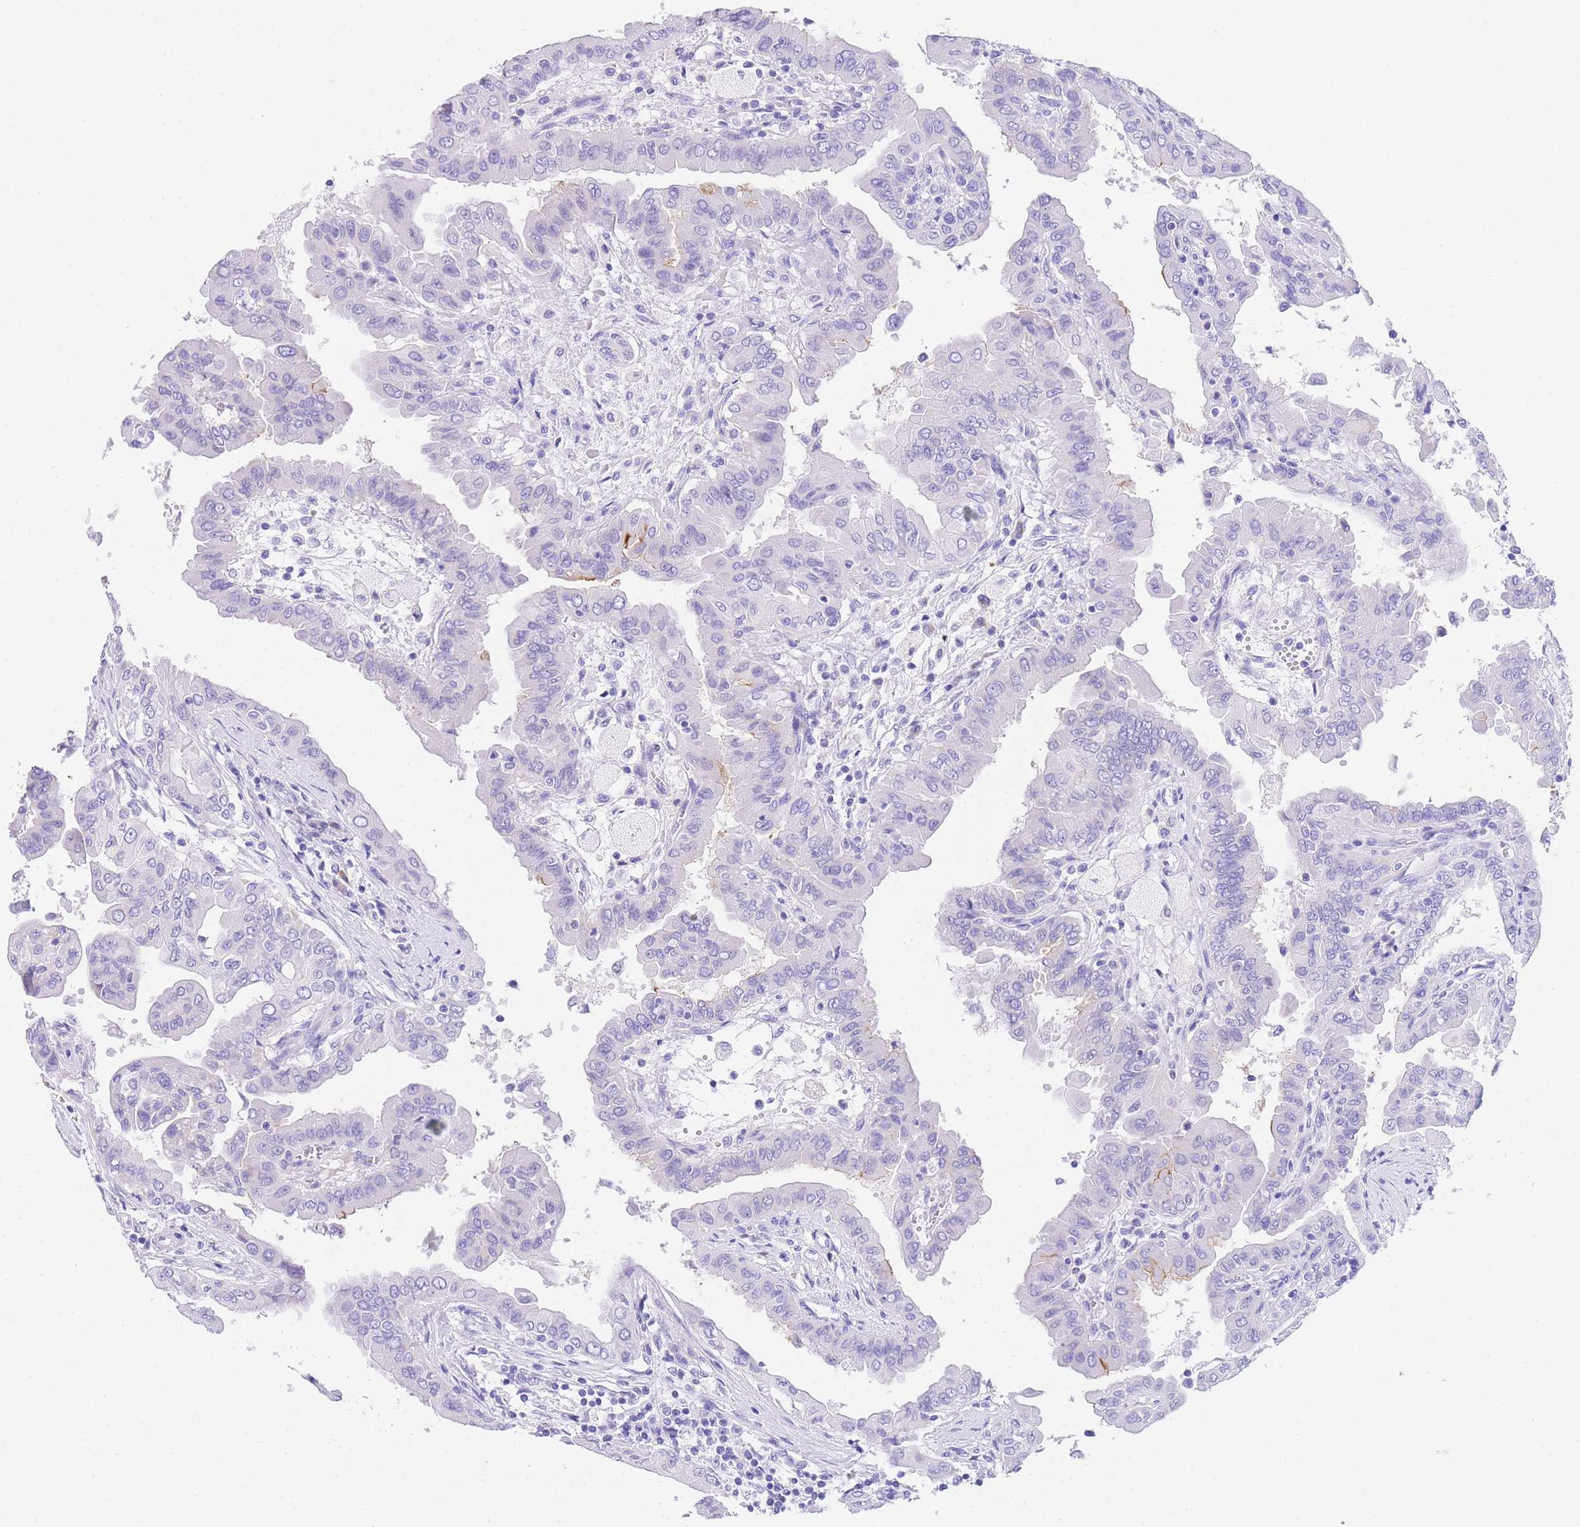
{"staining": {"intensity": "negative", "quantity": "none", "location": "none"}, "tissue": "thyroid cancer", "cell_type": "Tumor cells", "image_type": "cancer", "snomed": [{"axis": "morphology", "description": "Papillary adenocarcinoma, NOS"}, {"axis": "topography", "description": "Thyroid gland"}], "caption": "Tumor cells show no significant protein positivity in thyroid papillary adenocarcinoma. Brightfield microscopy of immunohistochemistry (IHC) stained with DAB (3,3'-diaminobenzidine) (brown) and hematoxylin (blue), captured at high magnification.", "gene": "NKD2", "patient": {"sex": "male", "age": 33}}